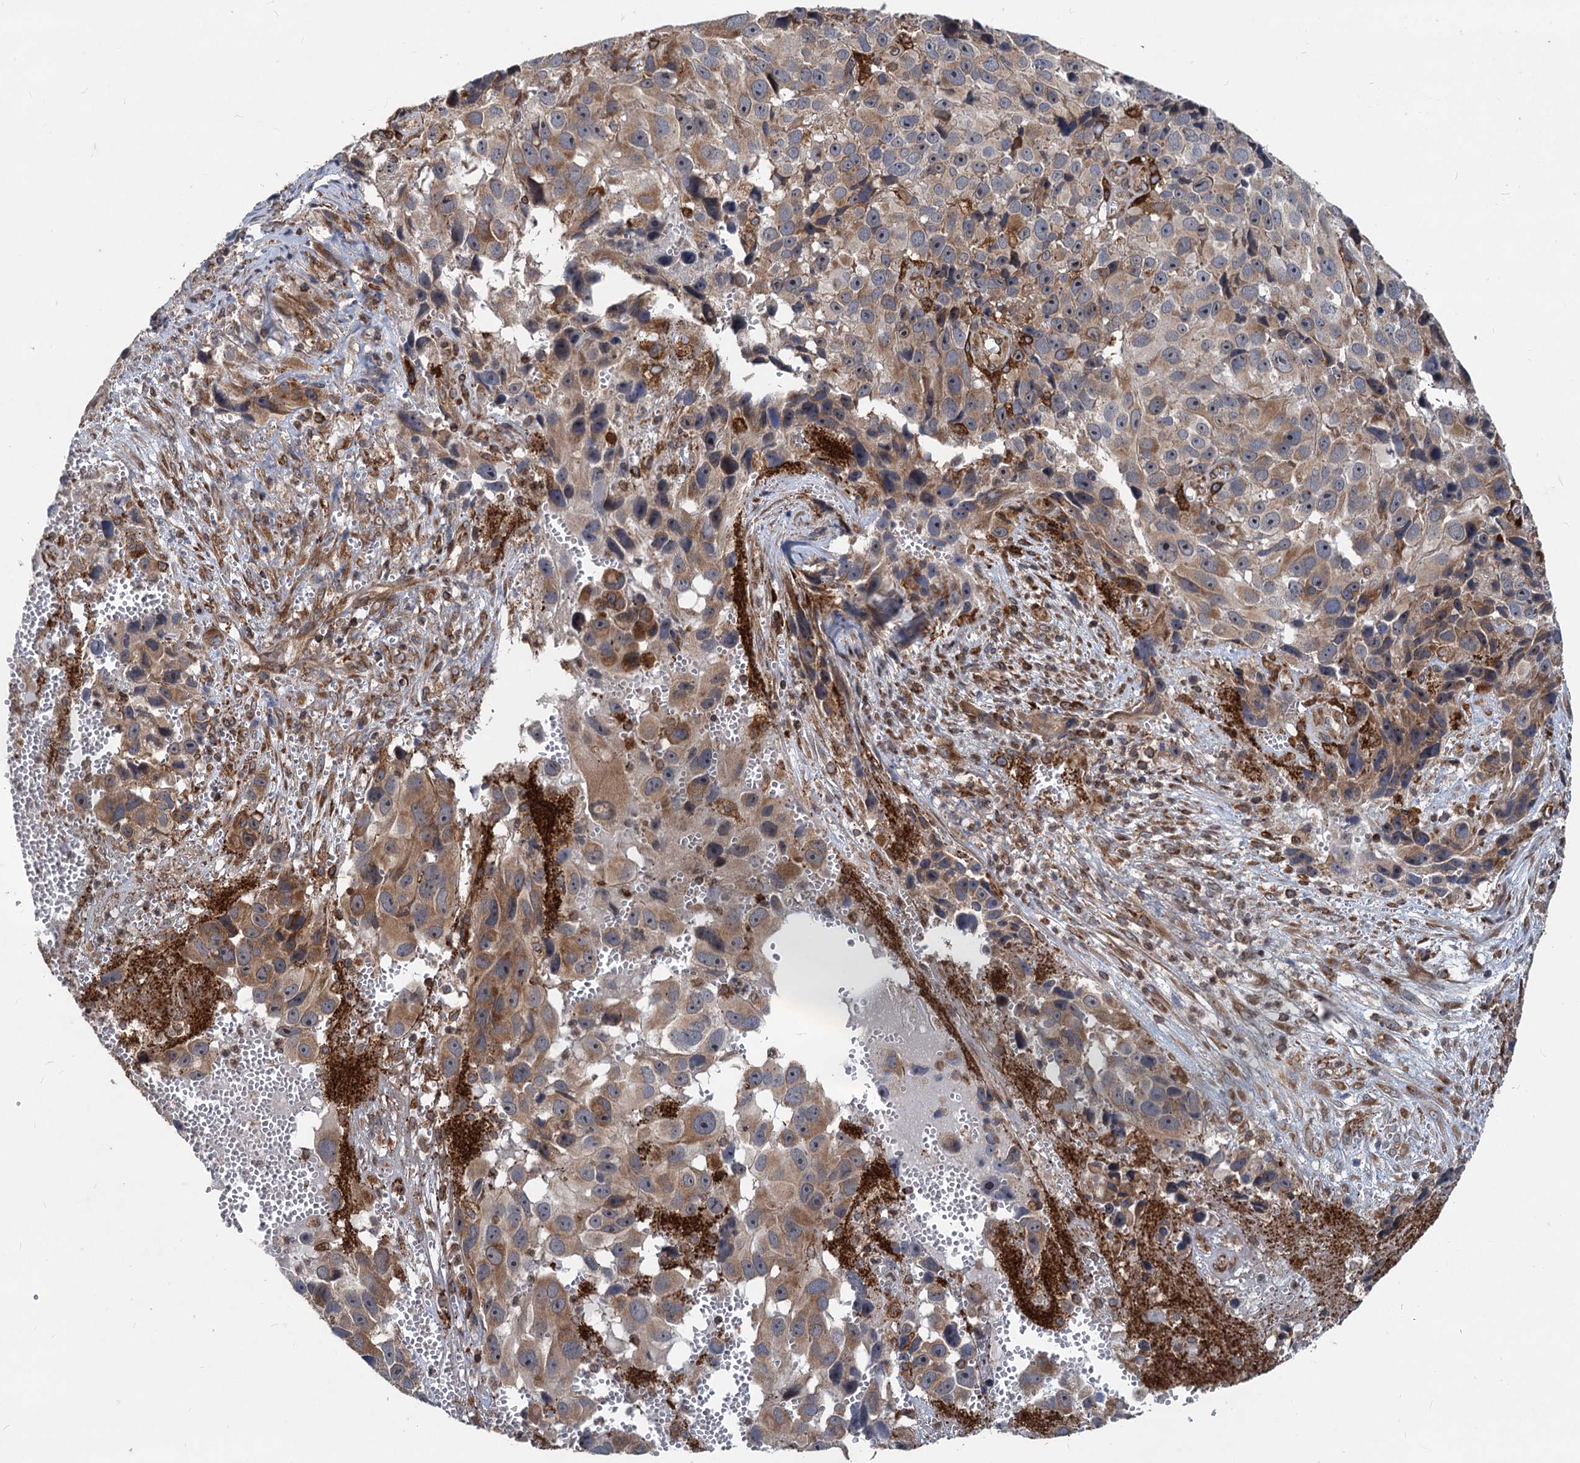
{"staining": {"intensity": "moderate", "quantity": "25%-75%", "location": "cytoplasmic/membranous"}, "tissue": "melanoma", "cell_type": "Tumor cells", "image_type": "cancer", "snomed": [{"axis": "morphology", "description": "Malignant melanoma, NOS"}, {"axis": "topography", "description": "Skin"}], "caption": "Melanoma stained with a brown dye exhibits moderate cytoplasmic/membranous positive staining in about 25%-75% of tumor cells.", "gene": "STIM1", "patient": {"sex": "male", "age": 84}}